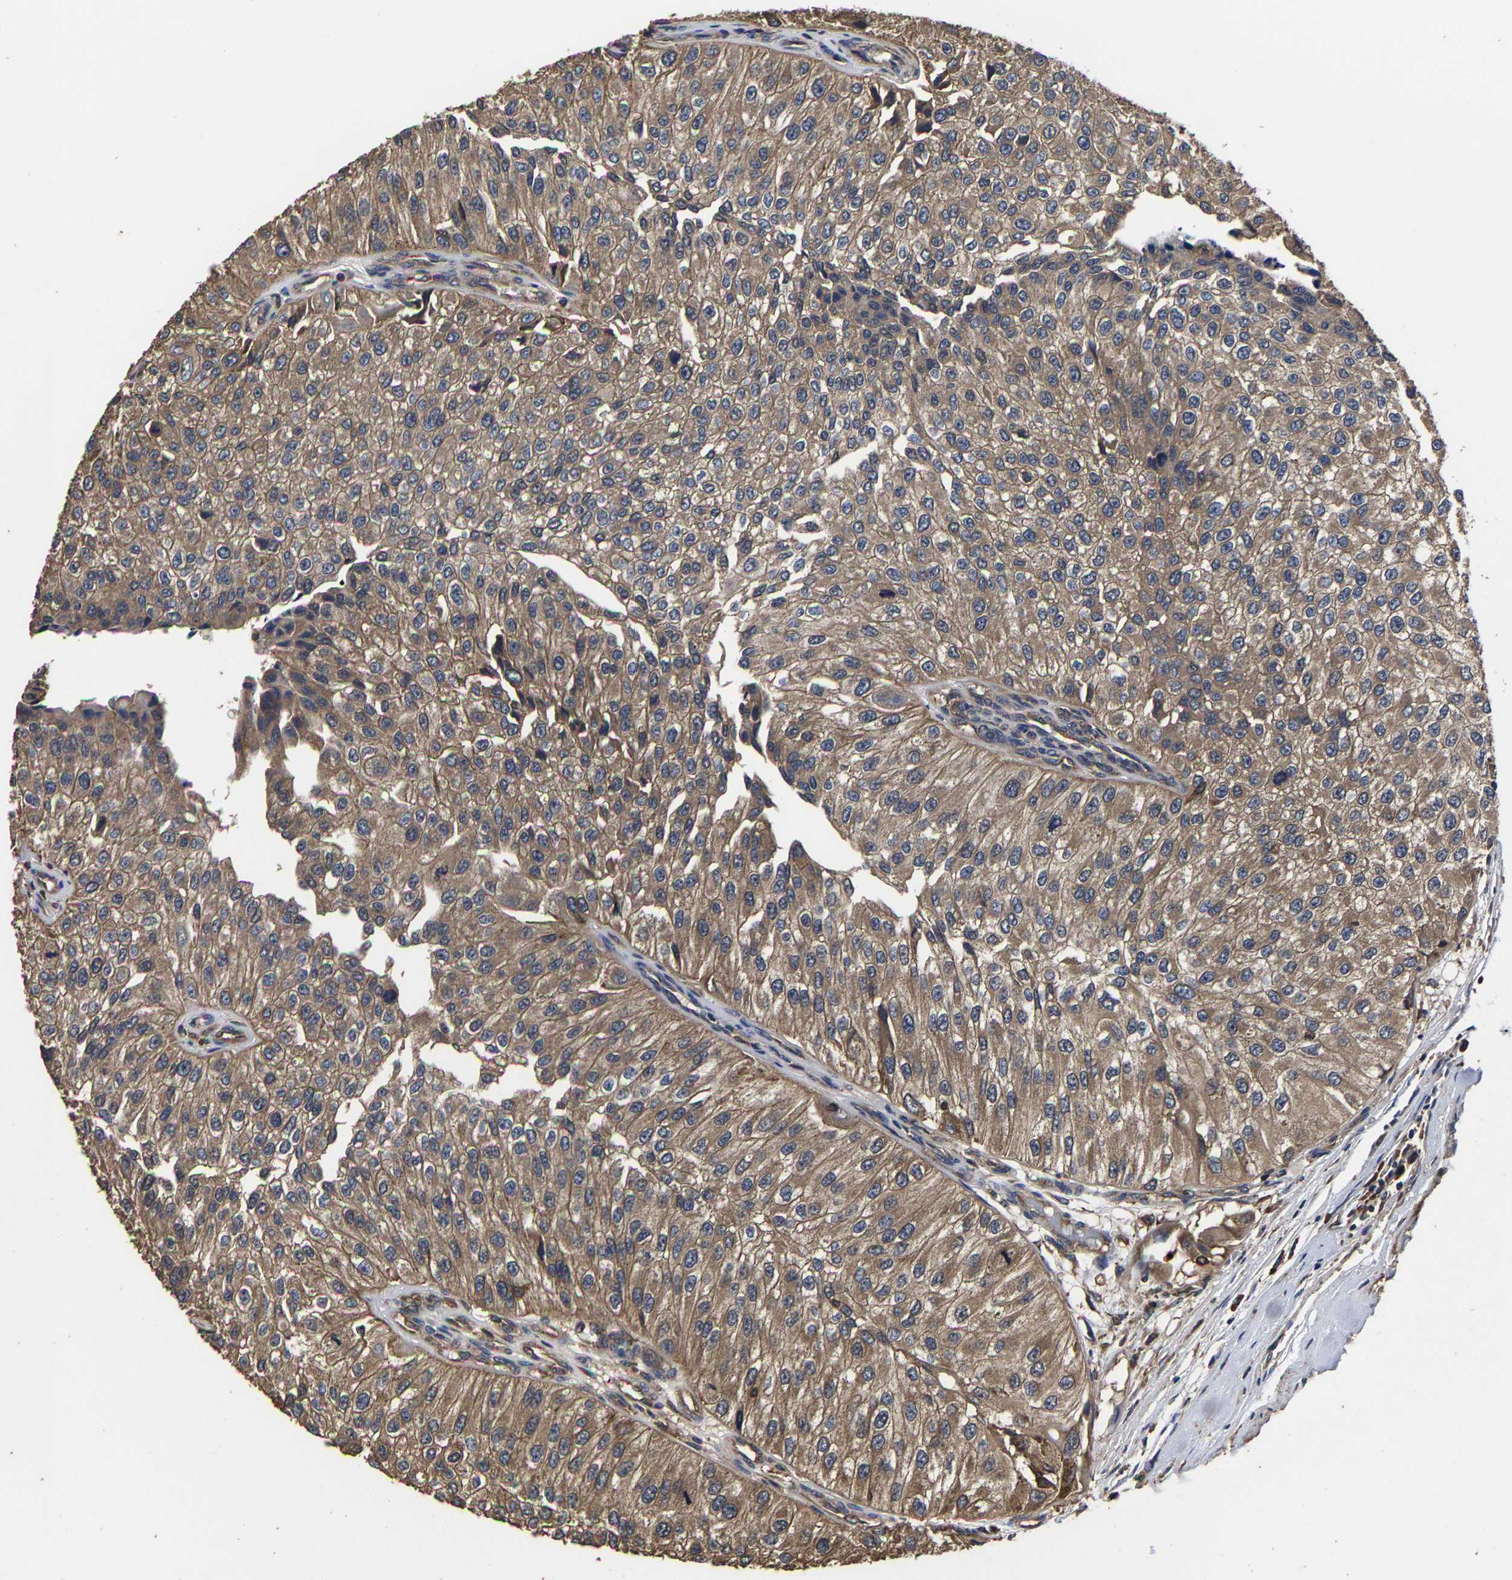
{"staining": {"intensity": "moderate", "quantity": ">75%", "location": "cytoplasmic/membranous"}, "tissue": "urothelial cancer", "cell_type": "Tumor cells", "image_type": "cancer", "snomed": [{"axis": "morphology", "description": "Urothelial carcinoma, High grade"}, {"axis": "topography", "description": "Kidney"}, {"axis": "topography", "description": "Urinary bladder"}], "caption": "Tumor cells show moderate cytoplasmic/membranous staining in about >75% of cells in urothelial carcinoma (high-grade). Nuclei are stained in blue.", "gene": "ITCH", "patient": {"sex": "male", "age": 77}}